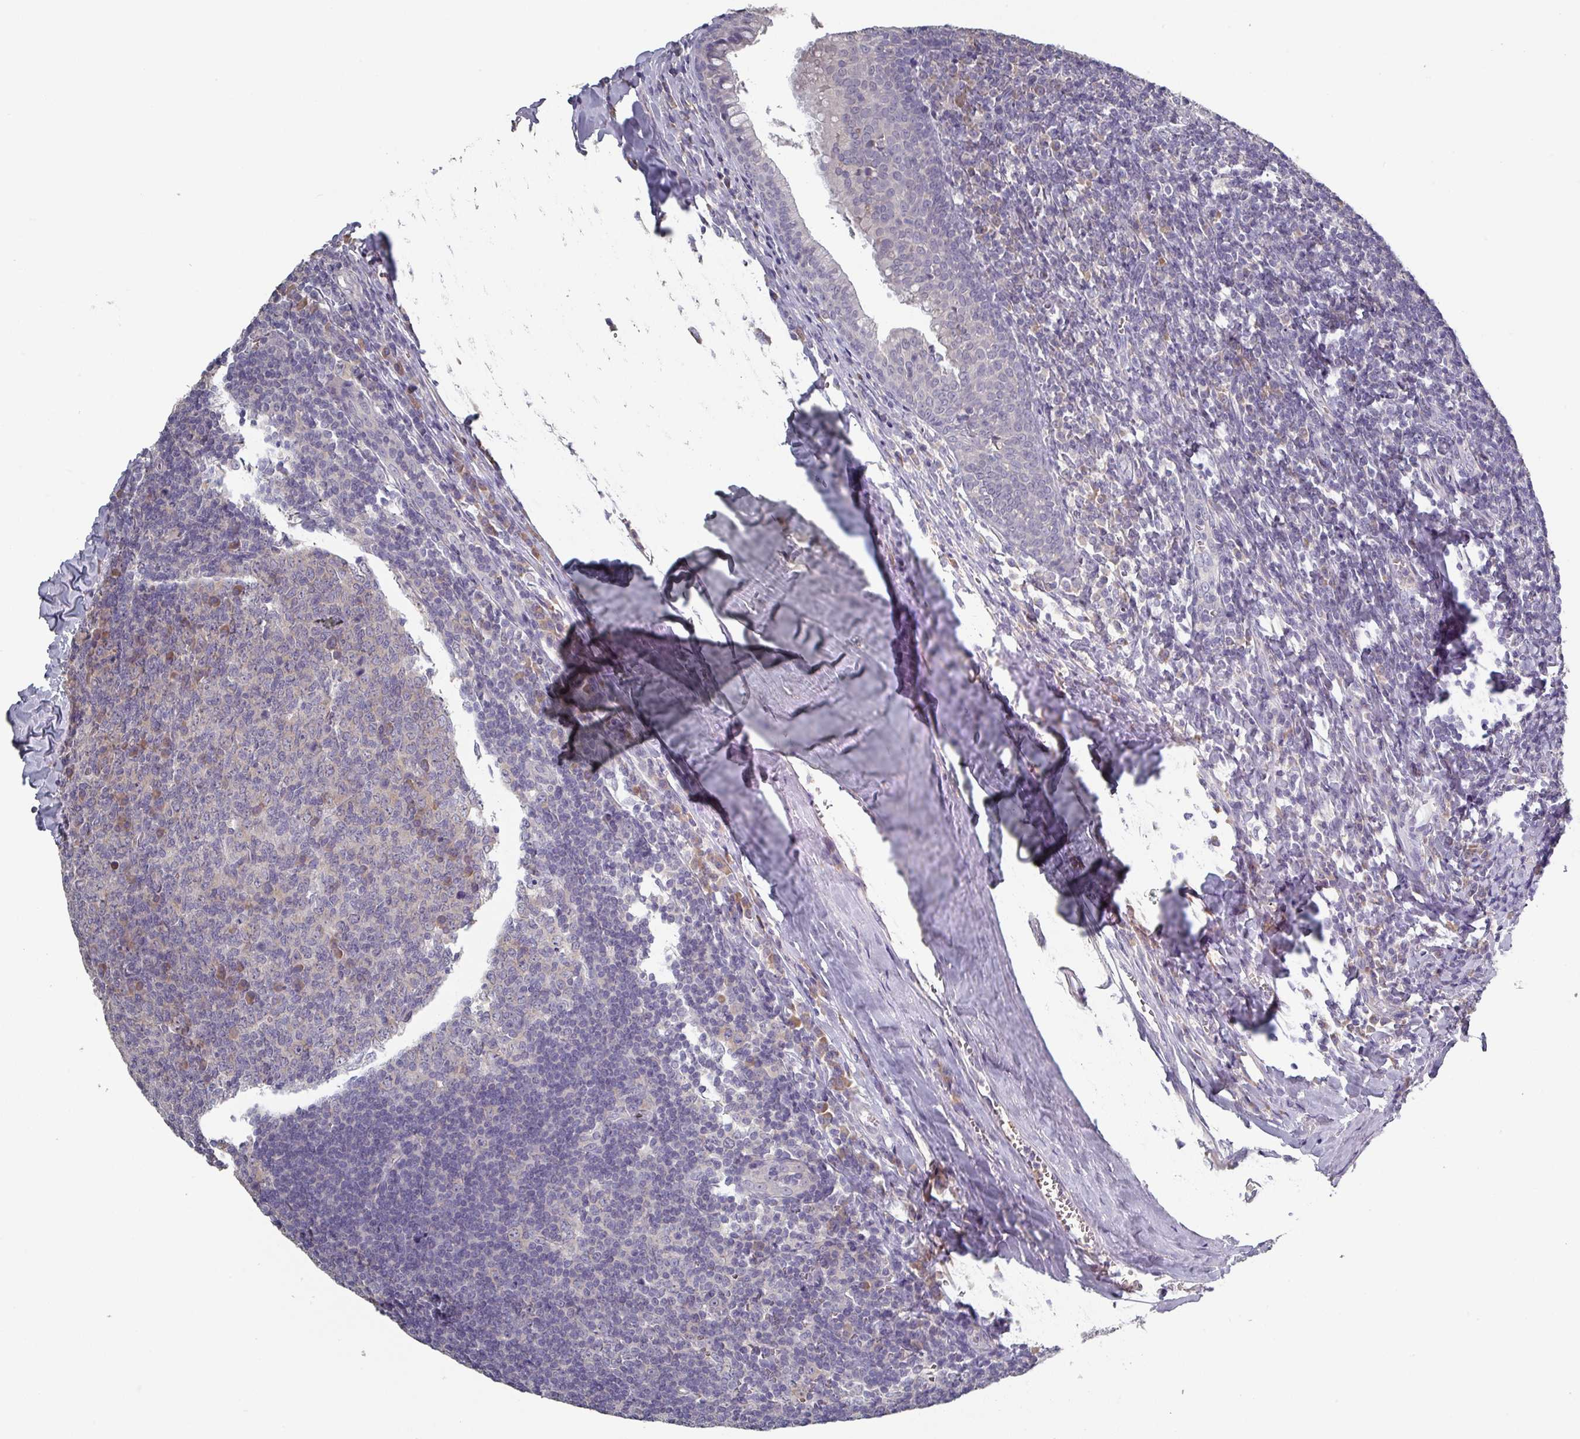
{"staining": {"intensity": "negative", "quantity": "none", "location": "none"}, "tissue": "tonsil", "cell_type": "Germinal center cells", "image_type": "normal", "snomed": [{"axis": "morphology", "description": "Normal tissue, NOS"}, {"axis": "topography", "description": "Tonsil"}], "caption": "The image demonstrates no significant positivity in germinal center cells of tonsil.", "gene": "PRAMEF7", "patient": {"sex": "male", "age": 27}}